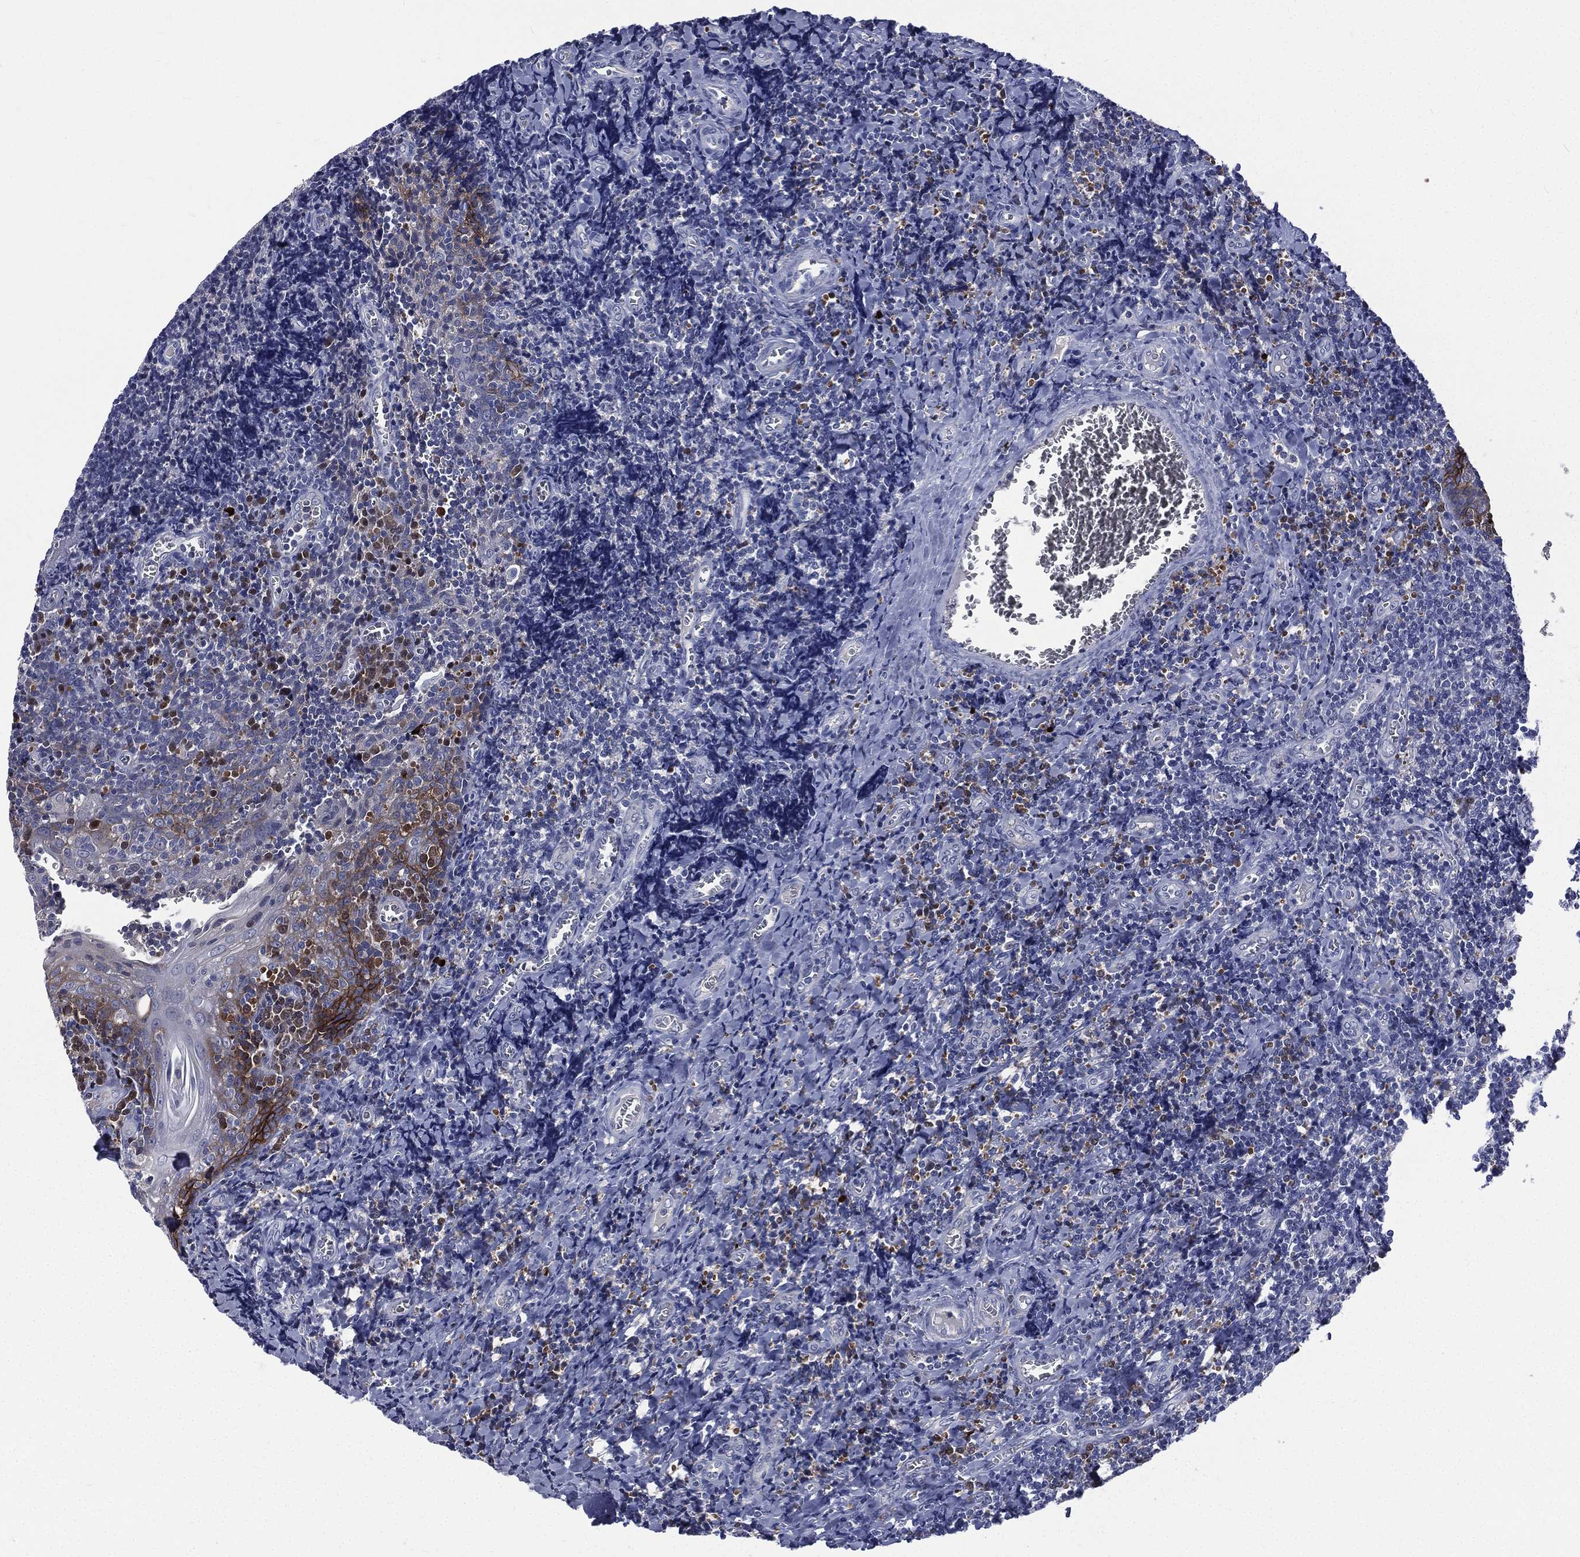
{"staining": {"intensity": "moderate", "quantity": "<25%", "location": "cytoplasmic/membranous,nuclear"}, "tissue": "tonsil", "cell_type": "Germinal center cells", "image_type": "normal", "snomed": [{"axis": "morphology", "description": "Normal tissue, NOS"}, {"axis": "morphology", "description": "Inflammation, NOS"}, {"axis": "topography", "description": "Tonsil"}], "caption": "IHC of normal tonsil exhibits low levels of moderate cytoplasmic/membranous,nuclear staining in about <25% of germinal center cells. (IHC, brightfield microscopy, high magnification).", "gene": "CA12", "patient": {"sex": "female", "age": 31}}